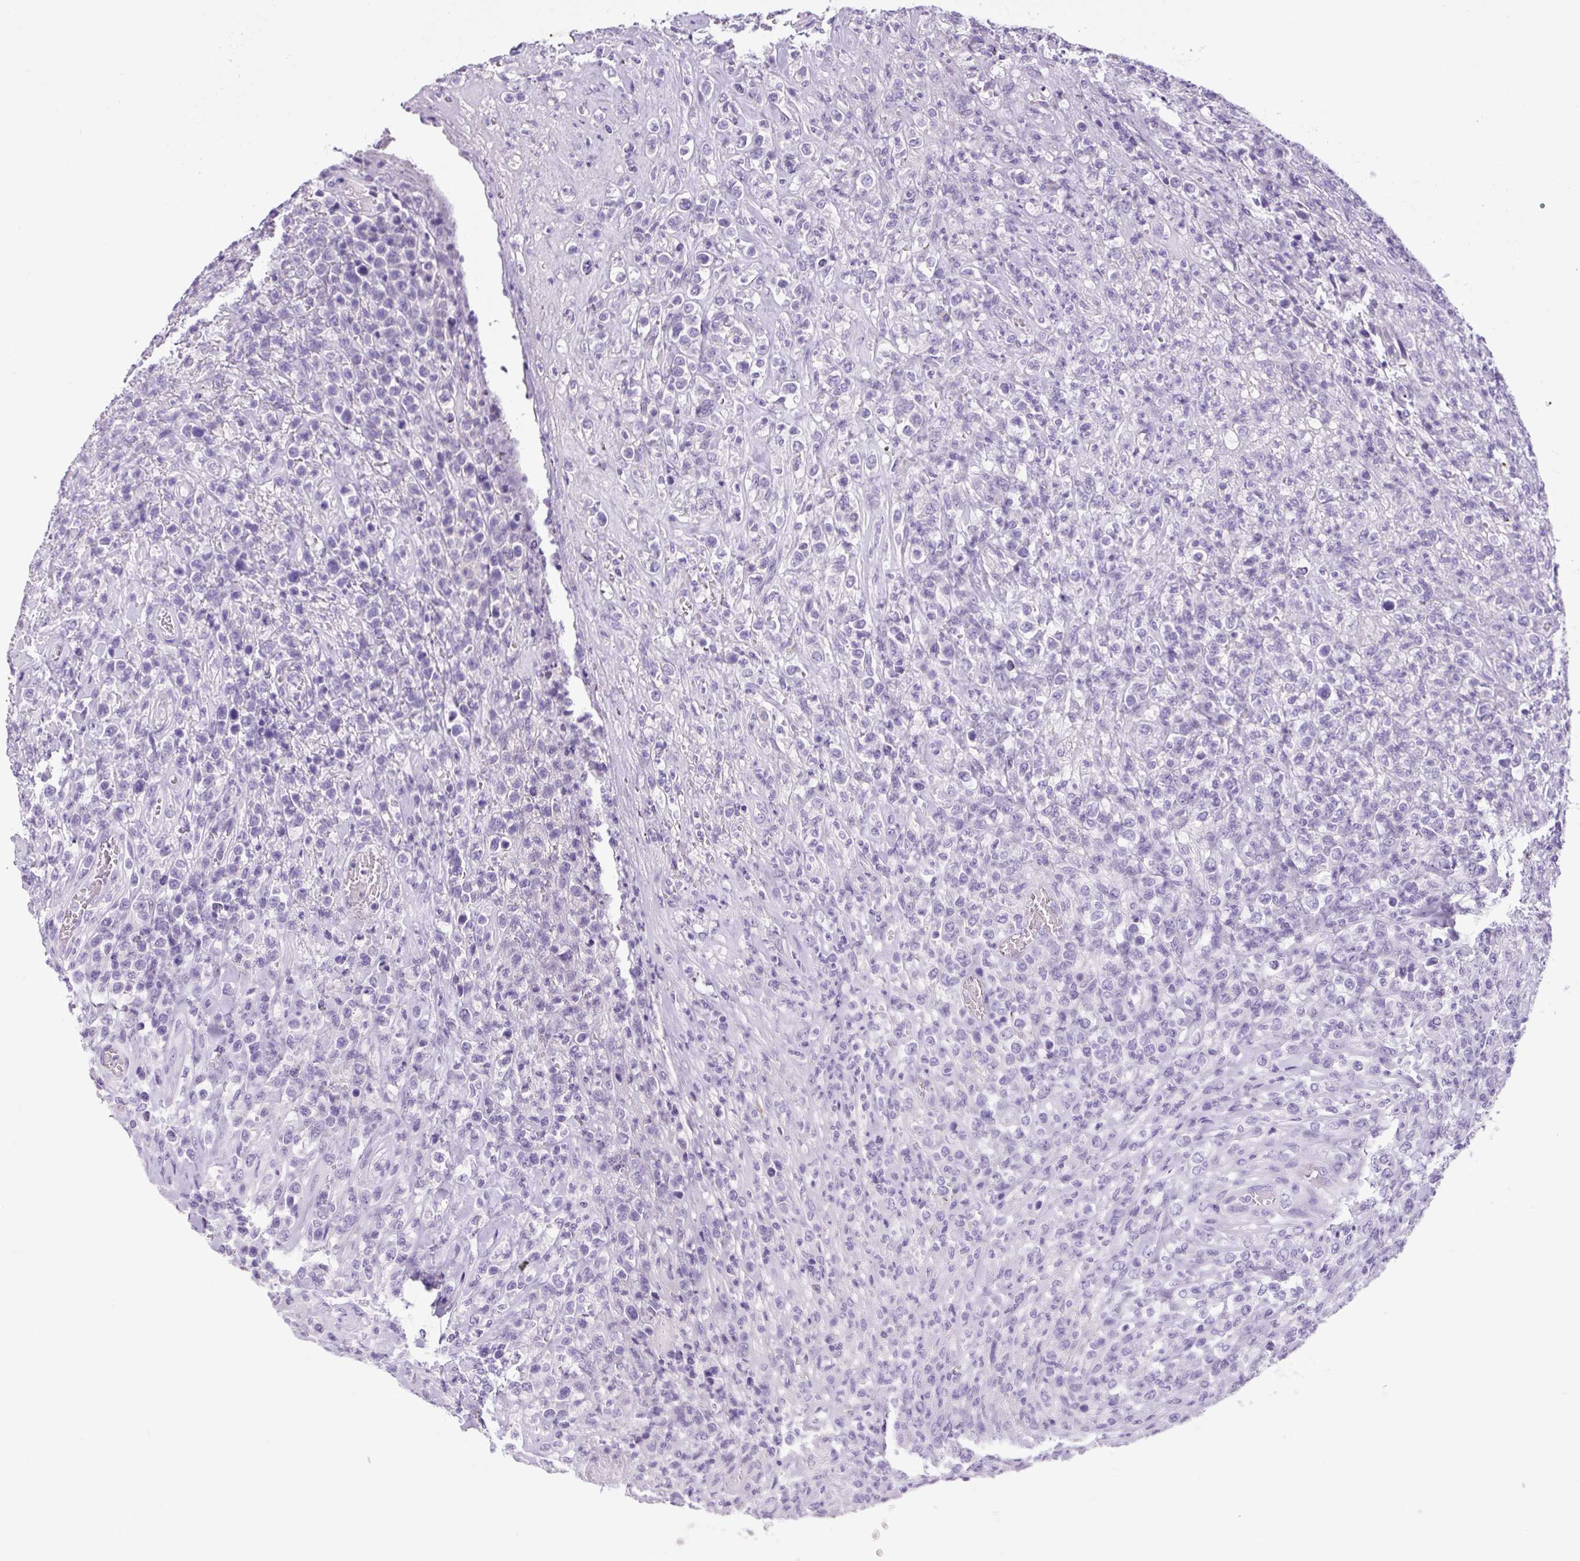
{"staining": {"intensity": "negative", "quantity": "none", "location": "none"}, "tissue": "lymphoma", "cell_type": "Tumor cells", "image_type": "cancer", "snomed": [{"axis": "morphology", "description": "Malignant lymphoma, non-Hodgkin's type, High grade"}, {"axis": "topography", "description": "Soft tissue"}], "caption": "This is an immunohistochemistry (IHC) image of lymphoma. There is no staining in tumor cells.", "gene": "CHGA", "patient": {"sex": "female", "age": 56}}